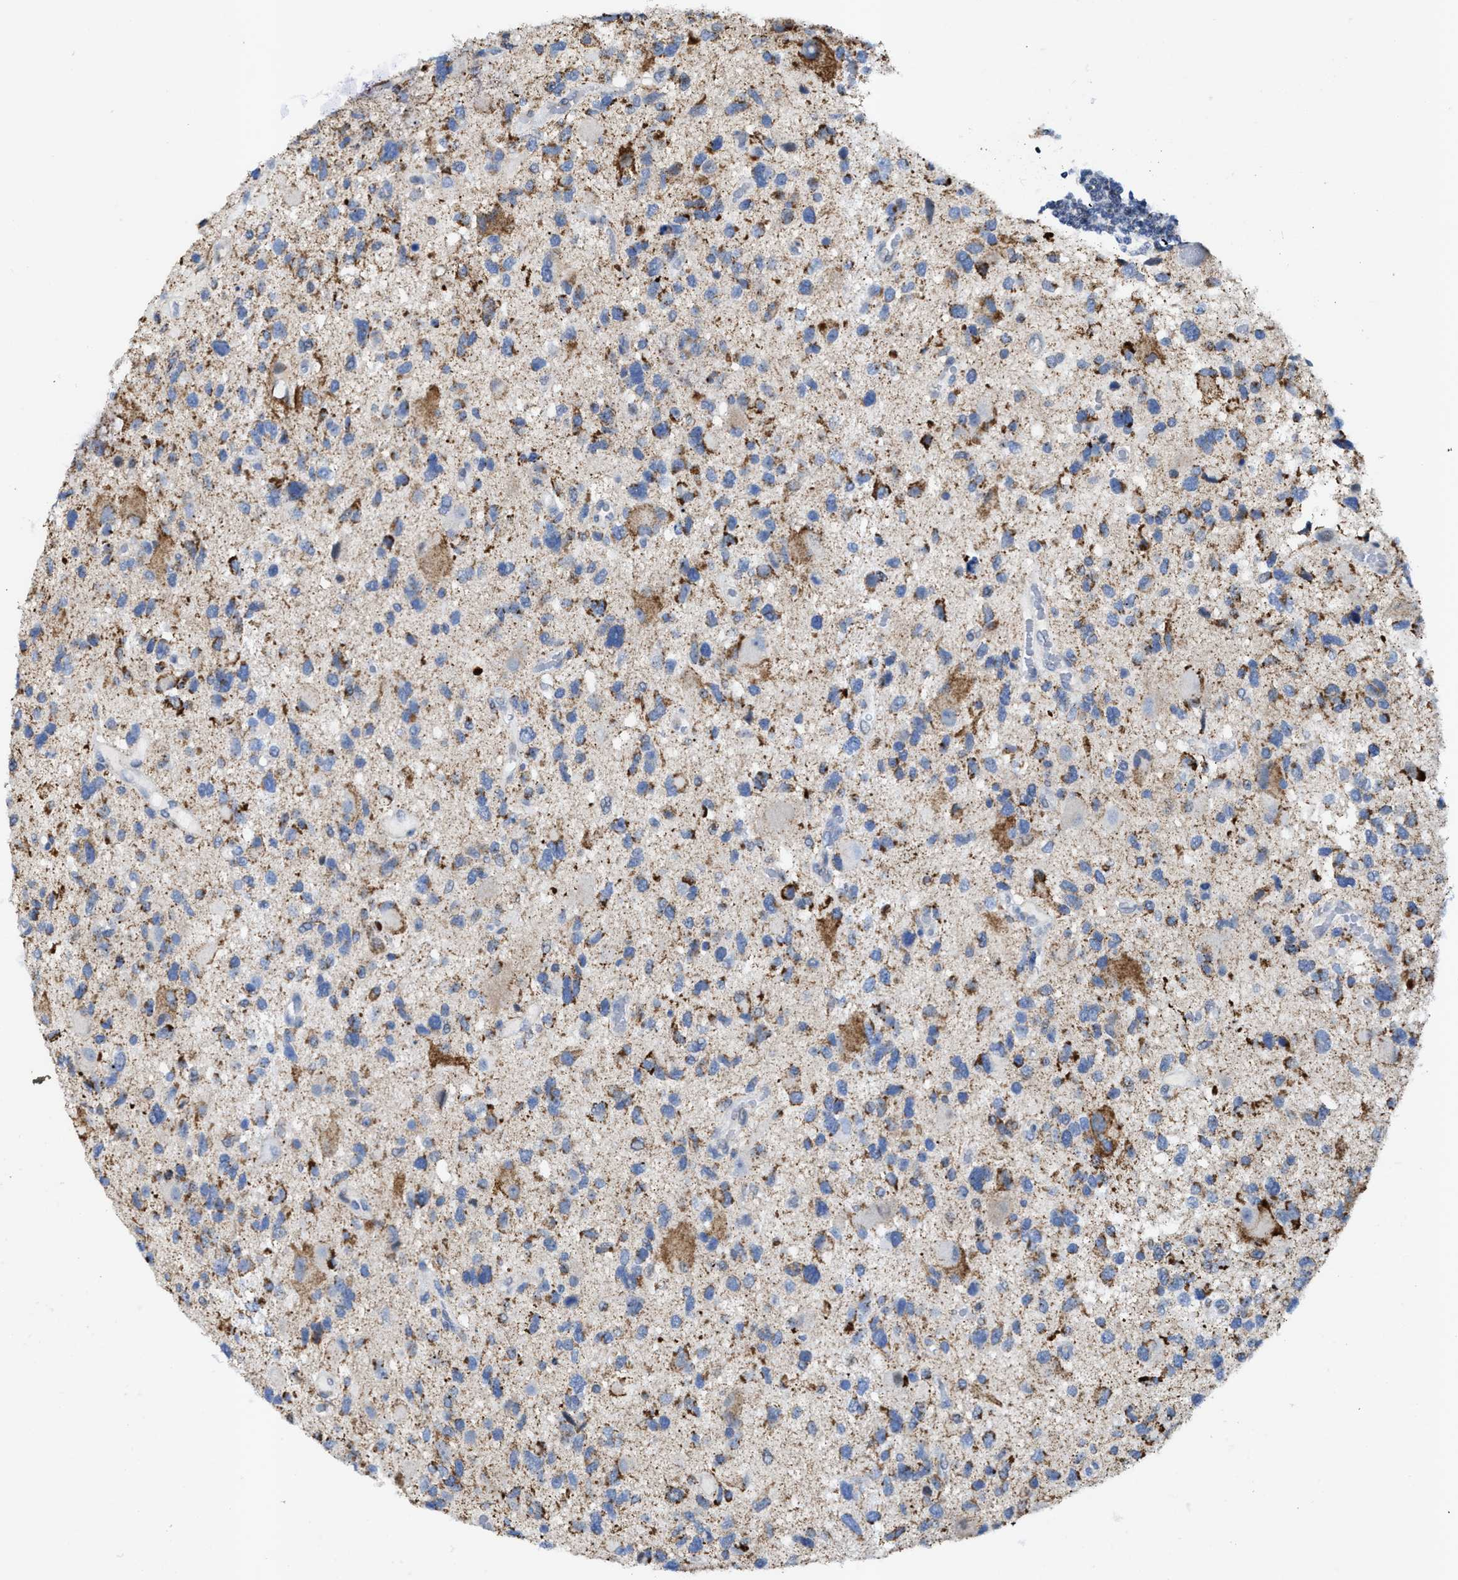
{"staining": {"intensity": "moderate", "quantity": "<25%", "location": "cytoplasmic/membranous"}, "tissue": "glioma", "cell_type": "Tumor cells", "image_type": "cancer", "snomed": [{"axis": "morphology", "description": "Glioma, malignant, High grade"}, {"axis": "topography", "description": "Brain"}], "caption": "IHC image of malignant glioma (high-grade) stained for a protein (brown), which displays low levels of moderate cytoplasmic/membranous staining in about <25% of tumor cells.", "gene": "JAG1", "patient": {"sex": "male", "age": 33}}